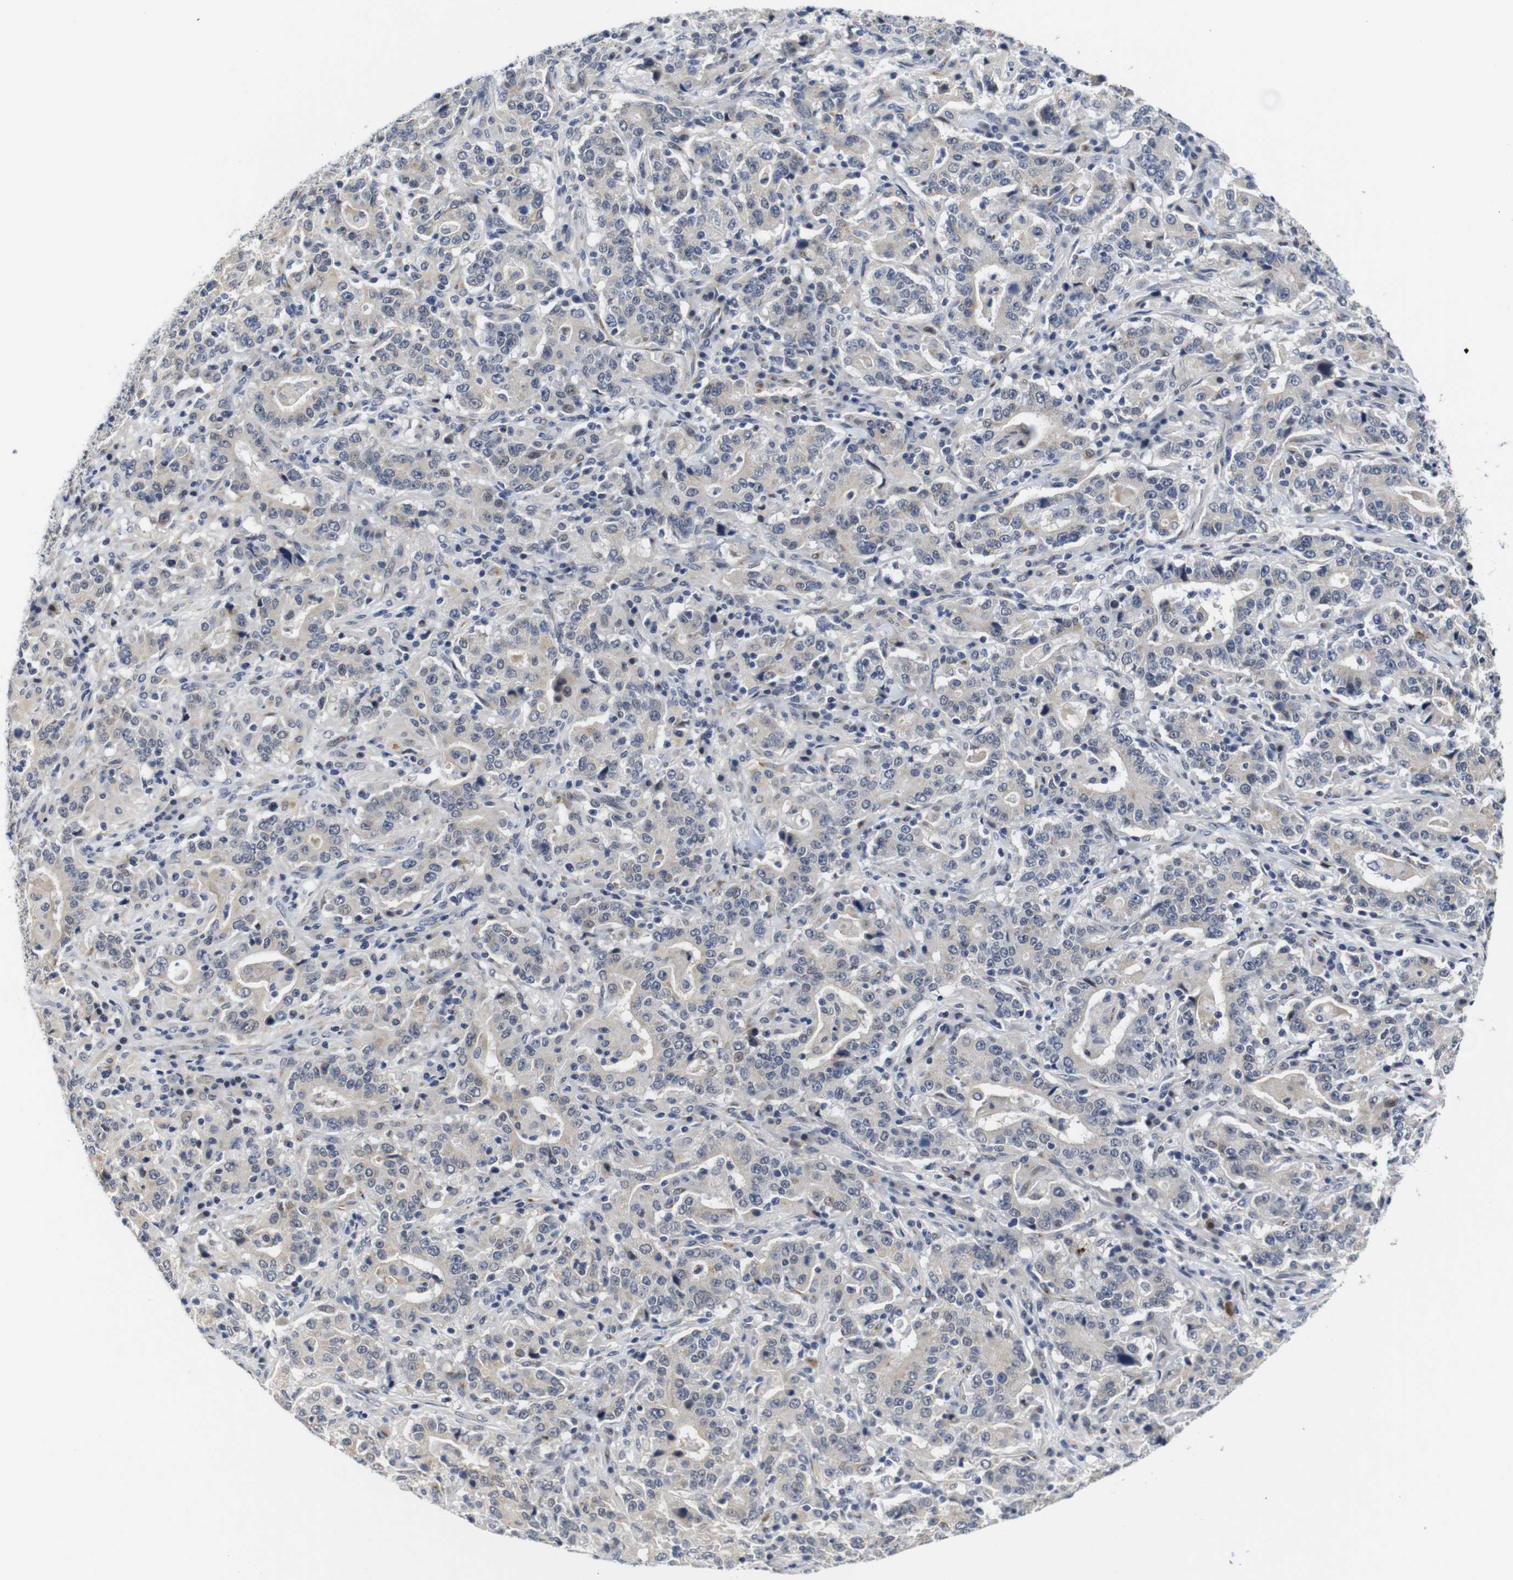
{"staining": {"intensity": "weak", "quantity": "<25%", "location": "cytoplasmic/membranous"}, "tissue": "stomach cancer", "cell_type": "Tumor cells", "image_type": "cancer", "snomed": [{"axis": "morphology", "description": "Normal tissue, NOS"}, {"axis": "morphology", "description": "Adenocarcinoma, NOS"}, {"axis": "topography", "description": "Stomach, upper"}, {"axis": "topography", "description": "Stomach"}], "caption": "The IHC micrograph has no significant expression in tumor cells of stomach adenocarcinoma tissue.", "gene": "FURIN", "patient": {"sex": "male", "age": 59}}